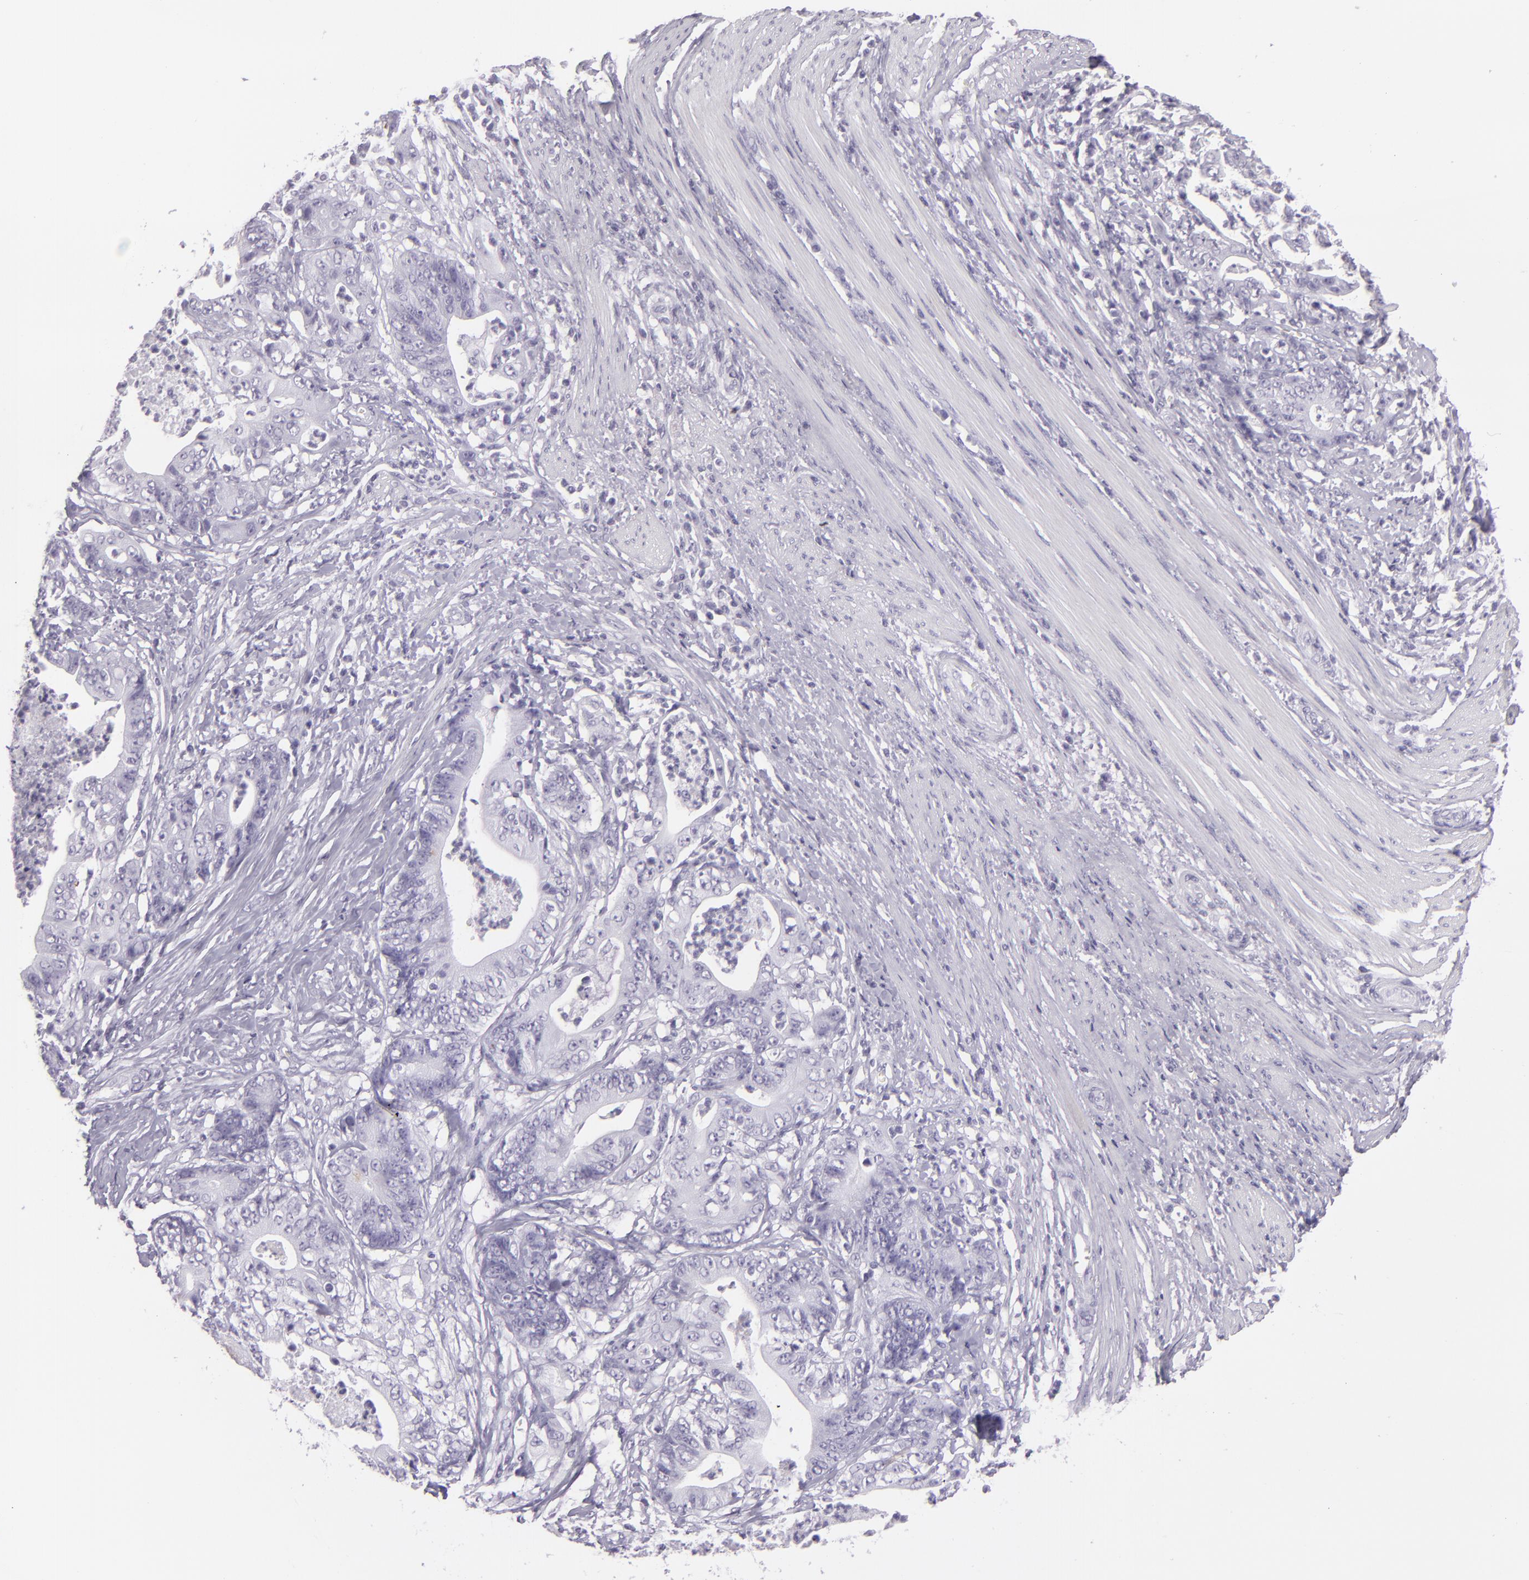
{"staining": {"intensity": "negative", "quantity": "none", "location": "none"}, "tissue": "stomach cancer", "cell_type": "Tumor cells", "image_type": "cancer", "snomed": [{"axis": "morphology", "description": "Adenocarcinoma, NOS"}, {"axis": "topography", "description": "Stomach, lower"}], "caption": "Stomach adenocarcinoma stained for a protein using IHC shows no expression tumor cells.", "gene": "MUC6", "patient": {"sex": "female", "age": 86}}